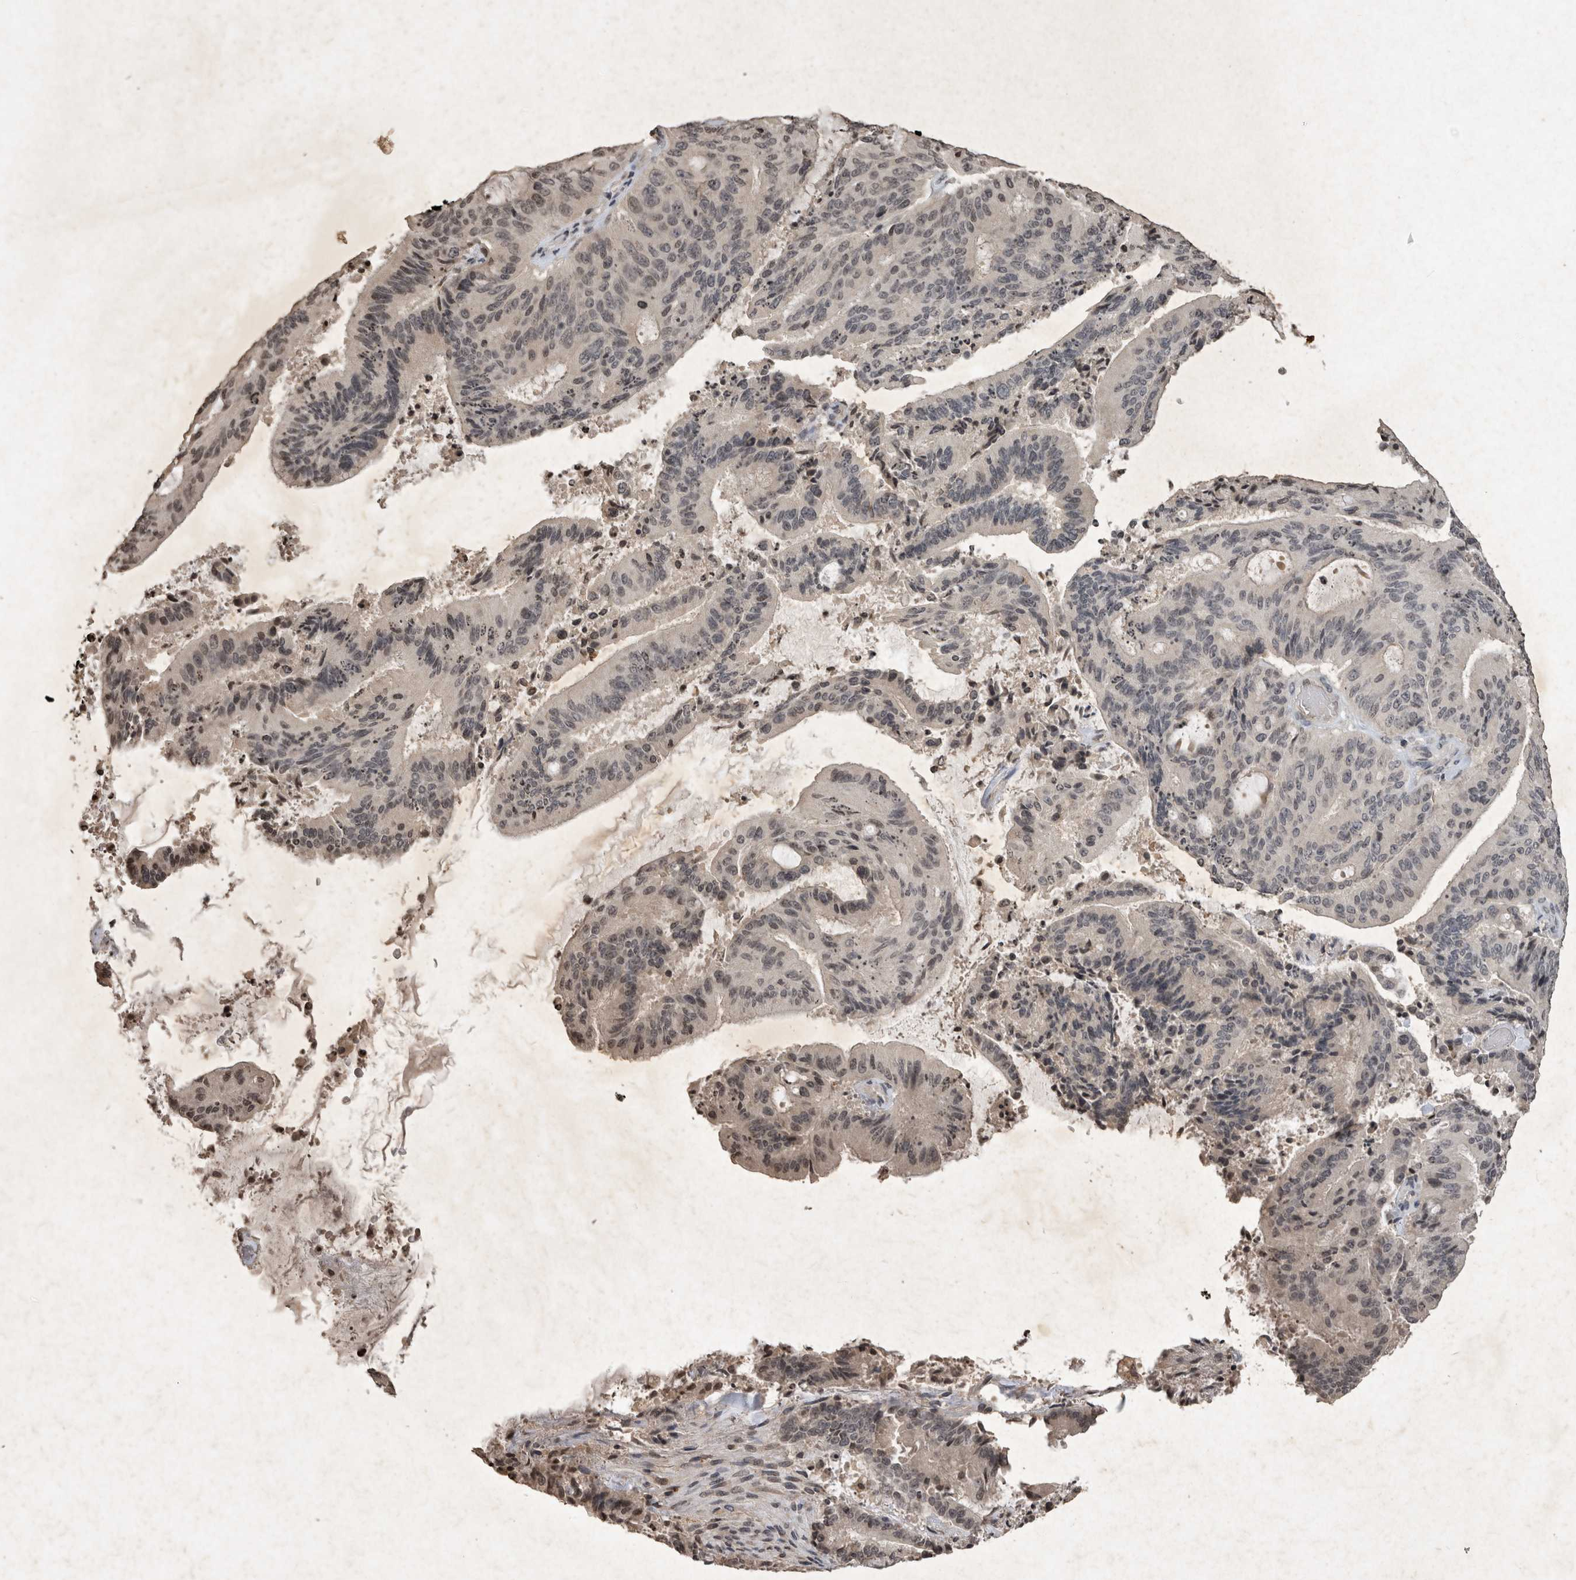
{"staining": {"intensity": "weak", "quantity": "<25%", "location": "nuclear"}, "tissue": "liver cancer", "cell_type": "Tumor cells", "image_type": "cancer", "snomed": [{"axis": "morphology", "description": "Normal tissue, NOS"}, {"axis": "morphology", "description": "Cholangiocarcinoma"}, {"axis": "topography", "description": "Liver"}, {"axis": "topography", "description": "Peripheral nerve tissue"}], "caption": "DAB immunohistochemical staining of liver cancer (cholangiocarcinoma) shows no significant staining in tumor cells. Brightfield microscopy of immunohistochemistry stained with DAB (brown) and hematoxylin (blue), captured at high magnification.", "gene": "HRK", "patient": {"sex": "female", "age": 73}}